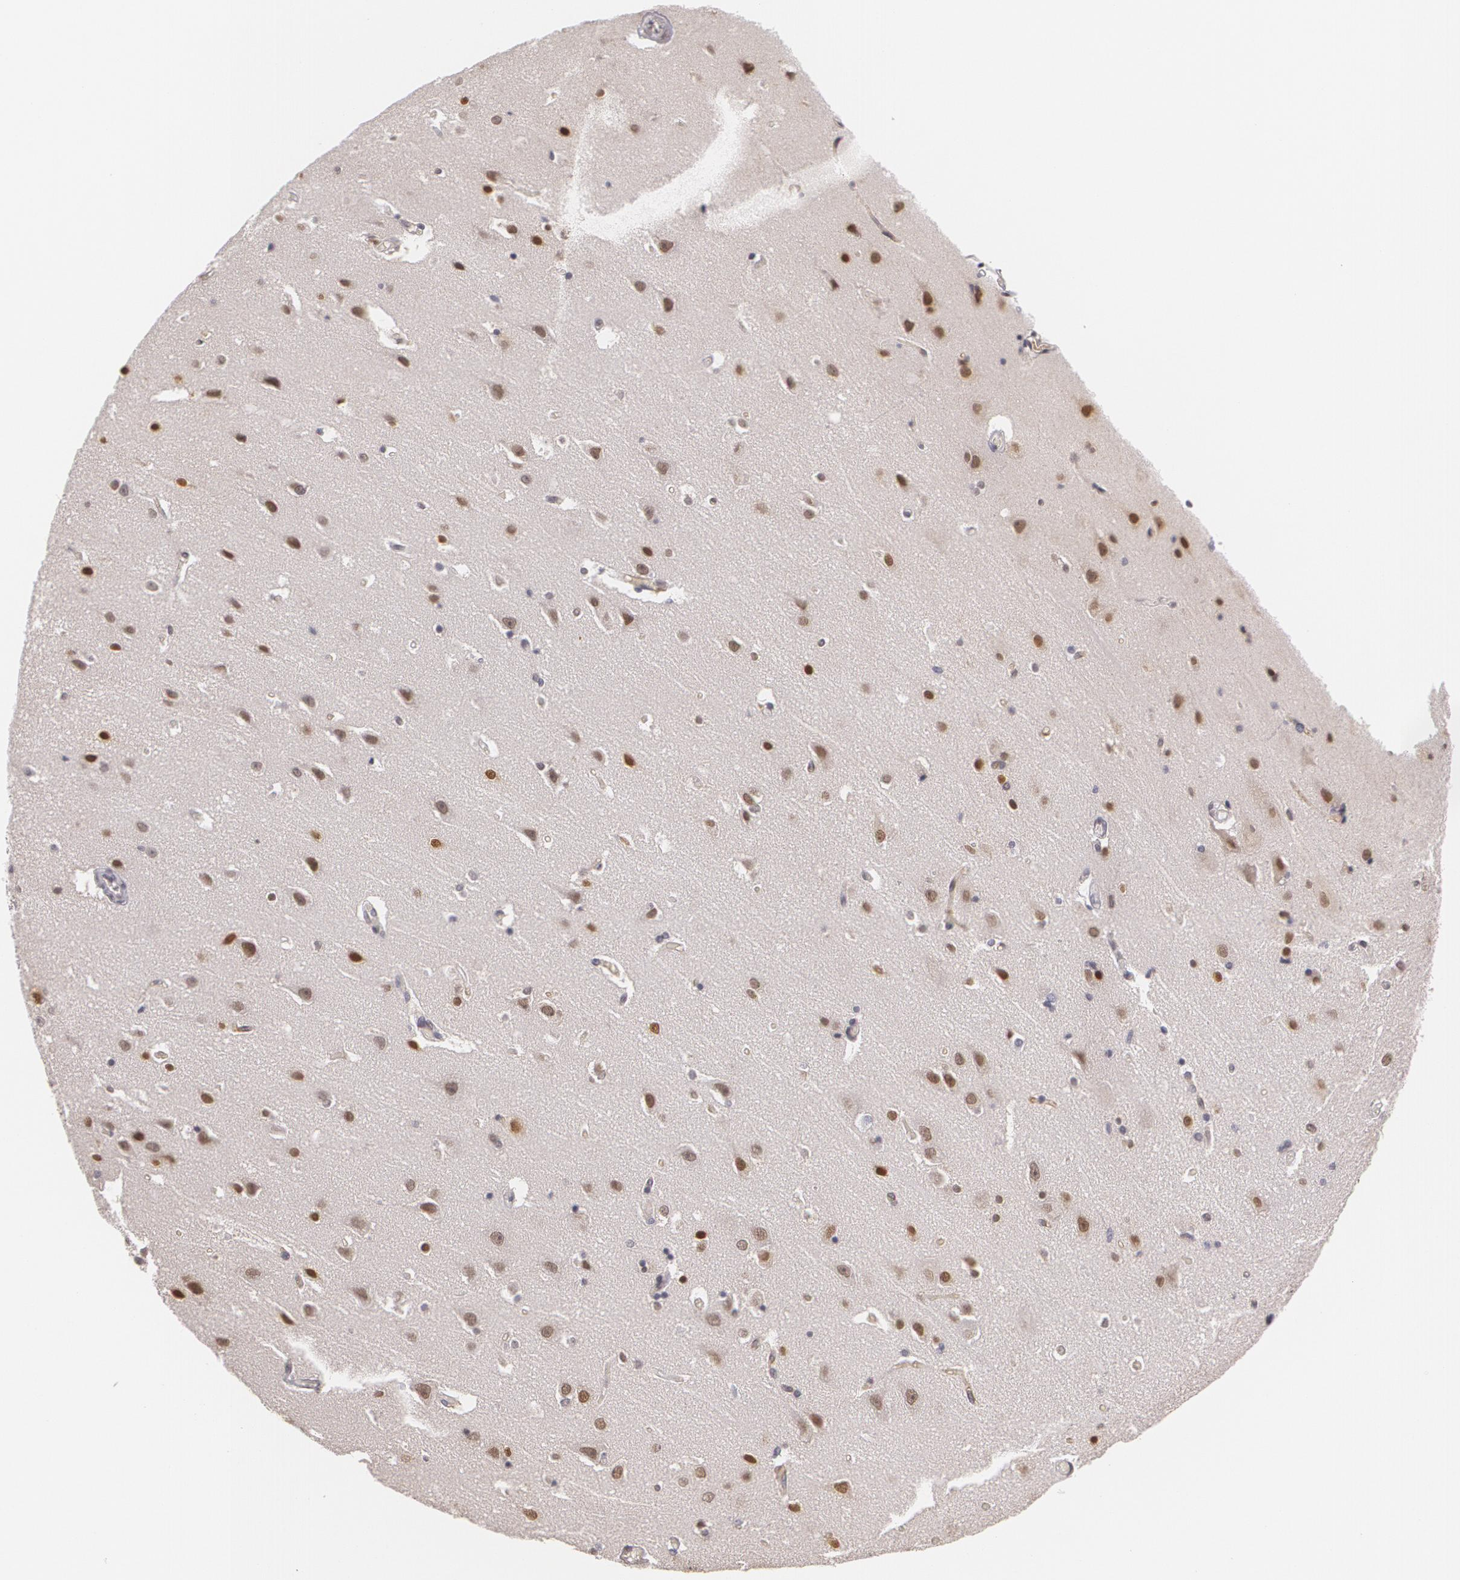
{"staining": {"intensity": "weak", "quantity": "<25%", "location": "nuclear"}, "tissue": "caudate", "cell_type": "Glial cells", "image_type": "normal", "snomed": [{"axis": "morphology", "description": "Normal tissue, NOS"}, {"axis": "topography", "description": "Lateral ventricle wall"}], "caption": "DAB (3,3'-diaminobenzidine) immunohistochemical staining of unremarkable caudate demonstrates no significant positivity in glial cells. The staining was performed using DAB (3,3'-diaminobenzidine) to visualize the protein expression in brown, while the nuclei were stained in blue with hematoxylin (Magnification: 20x).", "gene": "ZBTB16", "patient": {"sex": "female", "age": 54}}